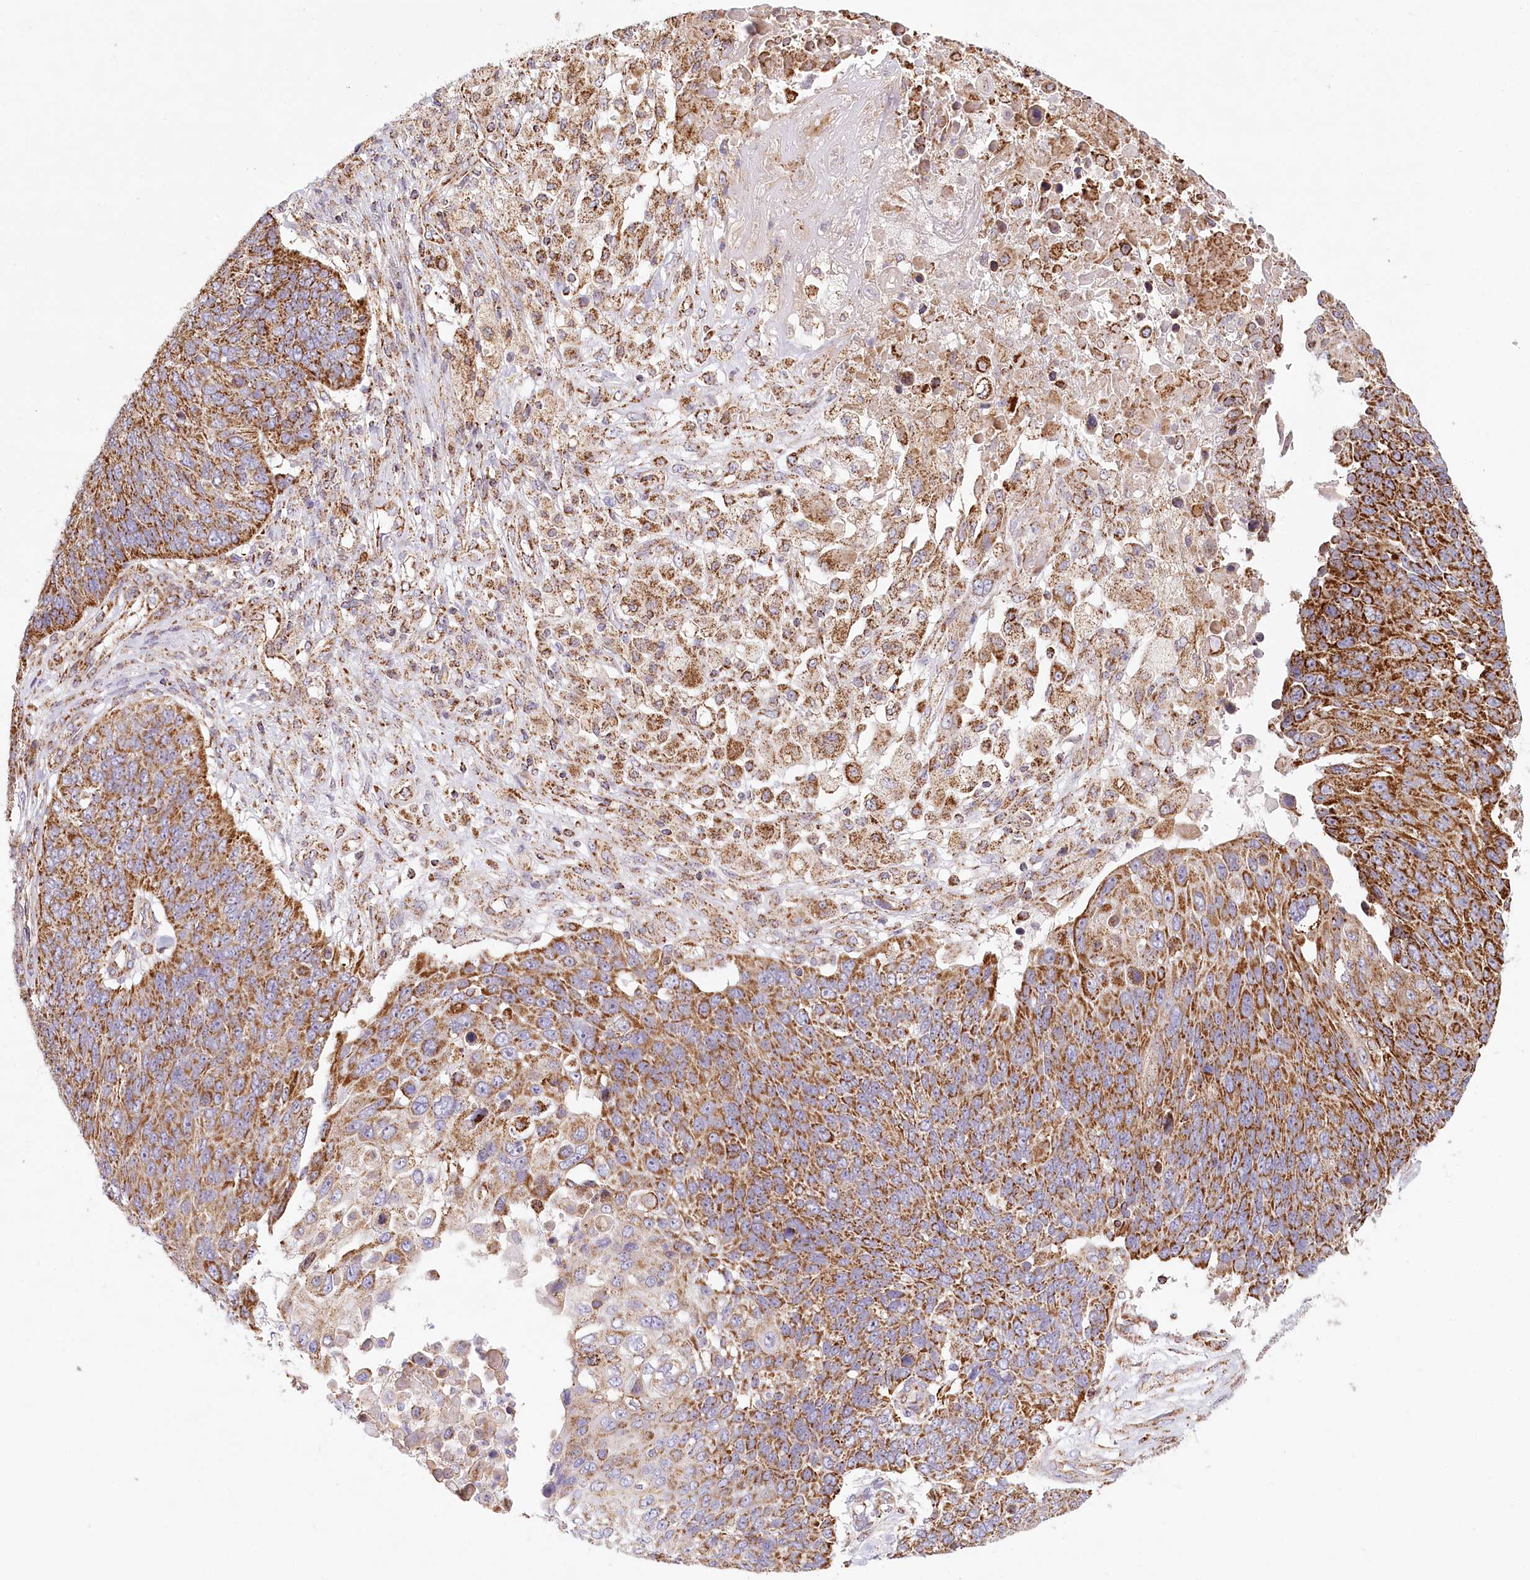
{"staining": {"intensity": "strong", "quantity": ">75%", "location": "cytoplasmic/membranous"}, "tissue": "lung cancer", "cell_type": "Tumor cells", "image_type": "cancer", "snomed": [{"axis": "morphology", "description": "Squamous cell carcinoma, NOS"}, {"axis": "topography", "description": "Lung"}], "caption": "Lung cancer (squamous cell carcinoma) stained with a brown dye shows strong cytoplasmic/membranous positive staining in approximately >75% of tumor cells.", "gene": "UMPS", "patient": {"sex": "male", "age": 66}}